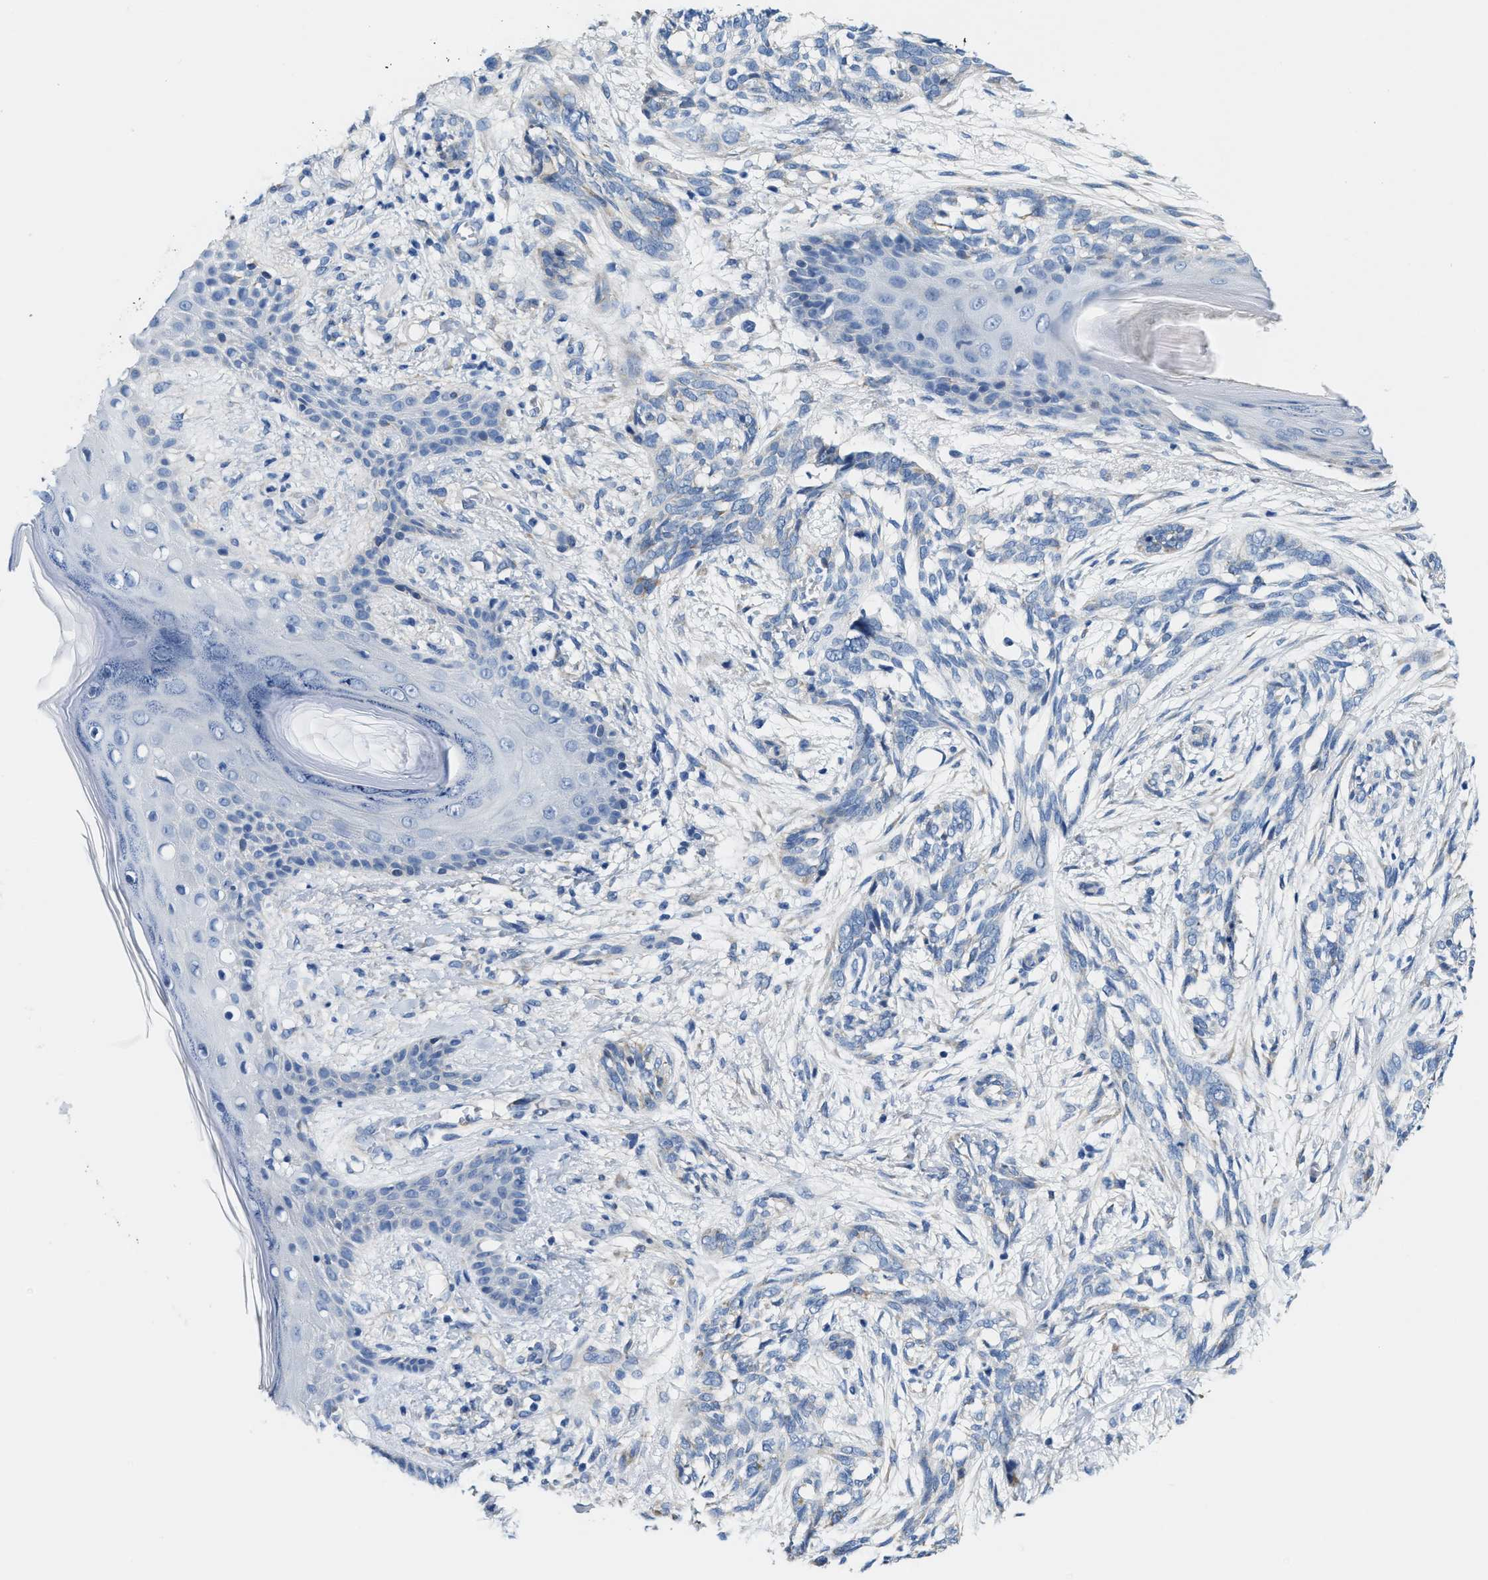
{"staining": {"intensity": "negative", "quantity": "none", "location": "none"}, "tissue": "skin cancer", "cell_type": "Tumor cells", "image_type": "cancer", "snomed": [{"axis": "morphology", "description": "Basal cell carcinoma"}, {"axis": "topography", "description": "Skin"}], "caption": "This is a photomicrograph of immunohistochemistry staining of skin basal cell carcinoma, which shows no positivity in tumor cells. (Stains: DAB immunohistochemistry (IHC) with hematoxylin counter stain, Microscopy: brightfield microscopy at high magnification).", "gene": "DSCAM", "patient": {"sex": "female", "age": 88}}